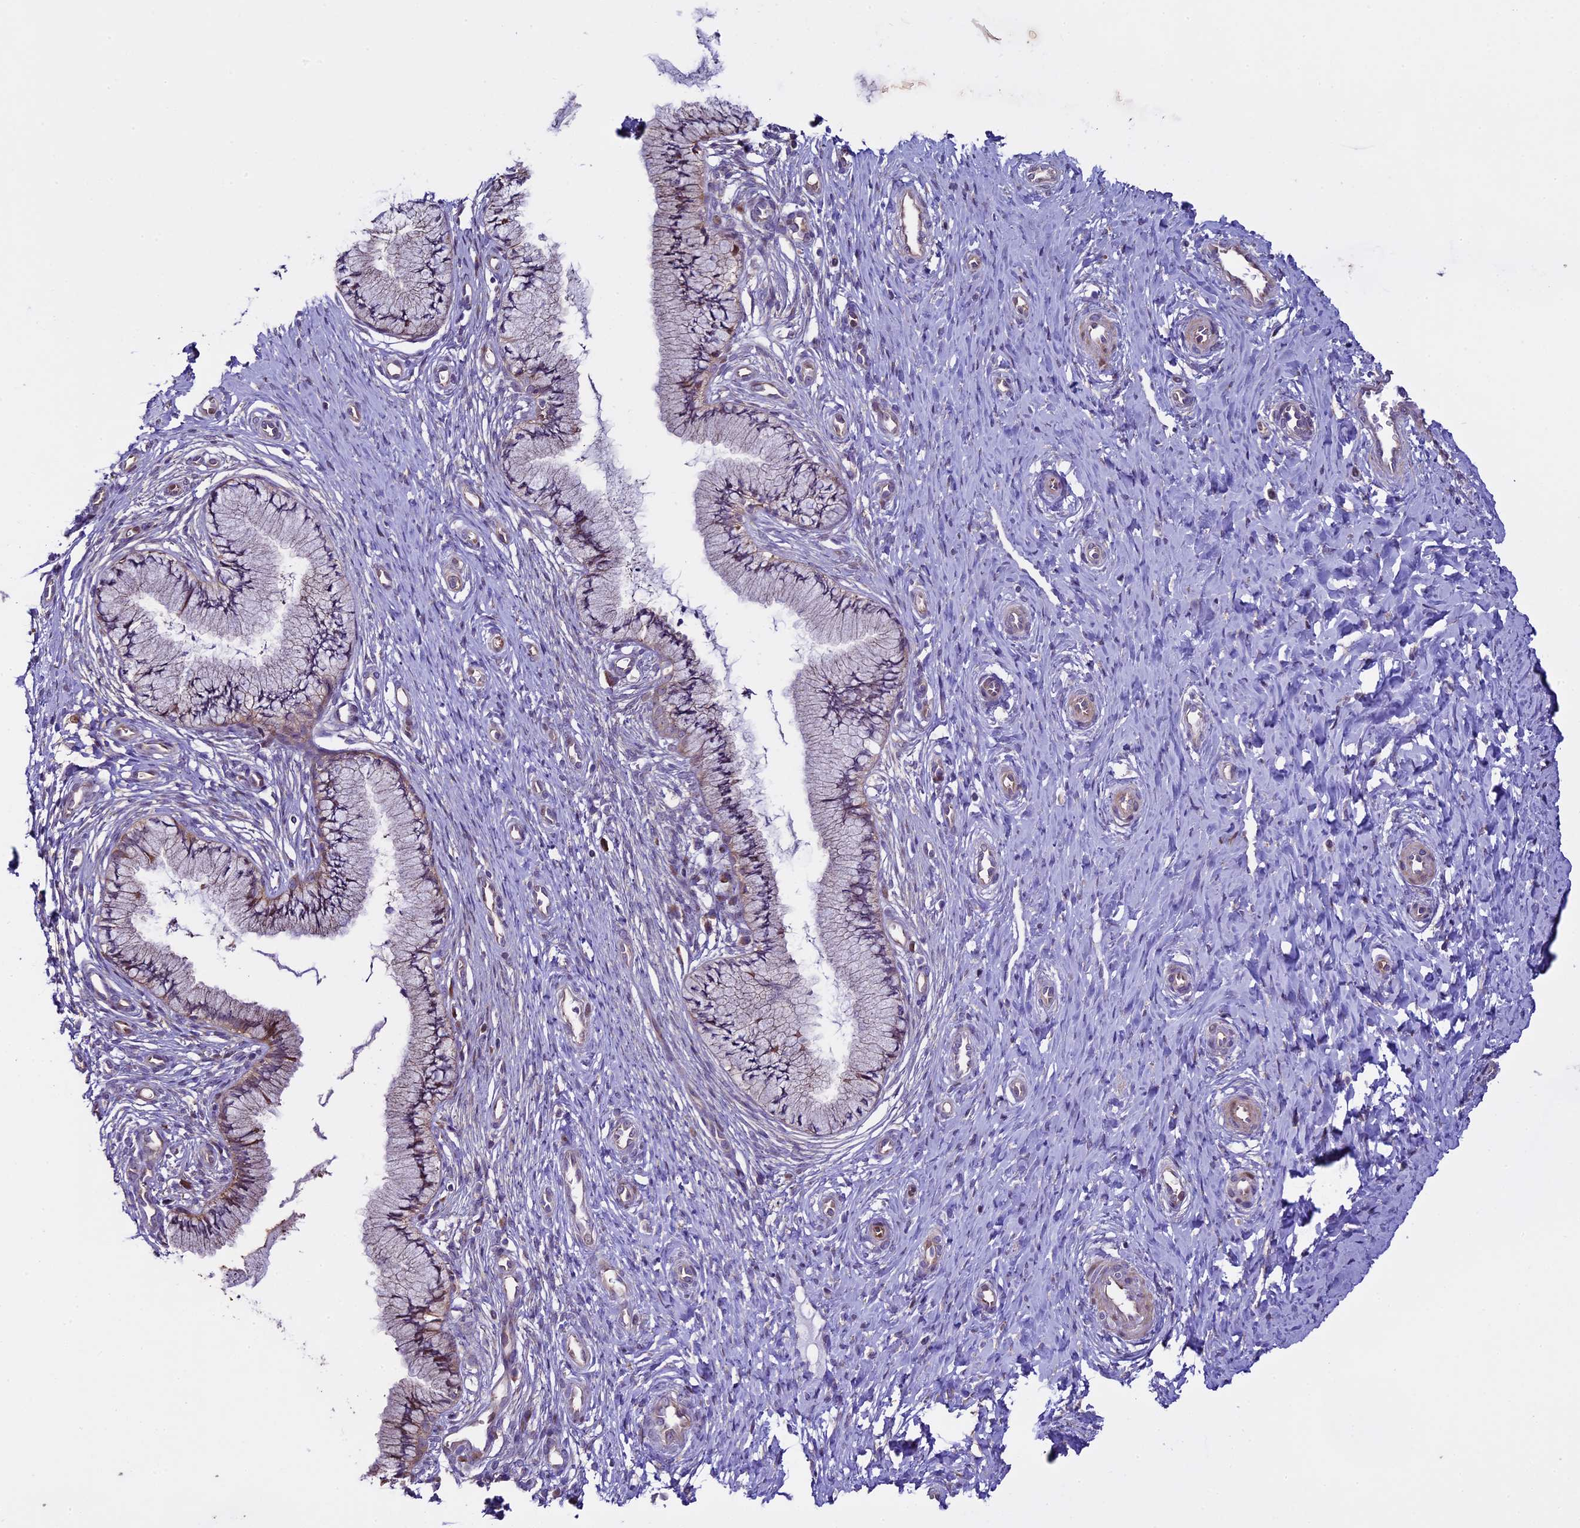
{"staining": {"intensity": "moderate", "quantity": "25%-75%", "location": "cytoplasmic/membranous"}, "tissue": "cervix", "cell_type": "Glandular cells", "image_type": "normal", "snomed": [{"axis": "morphology", "description": "Normal tissue, NOS"}, {"axis": "topography", "description": "Cervix"}], "caption": "Protein expression analysis of benign human cervix reveals moderate cytoplasmic/membranous staining in about 25%-75% of glandular cells.", "gene": "SPIRE1", "patient": {"sex": "female", "age": 36}}